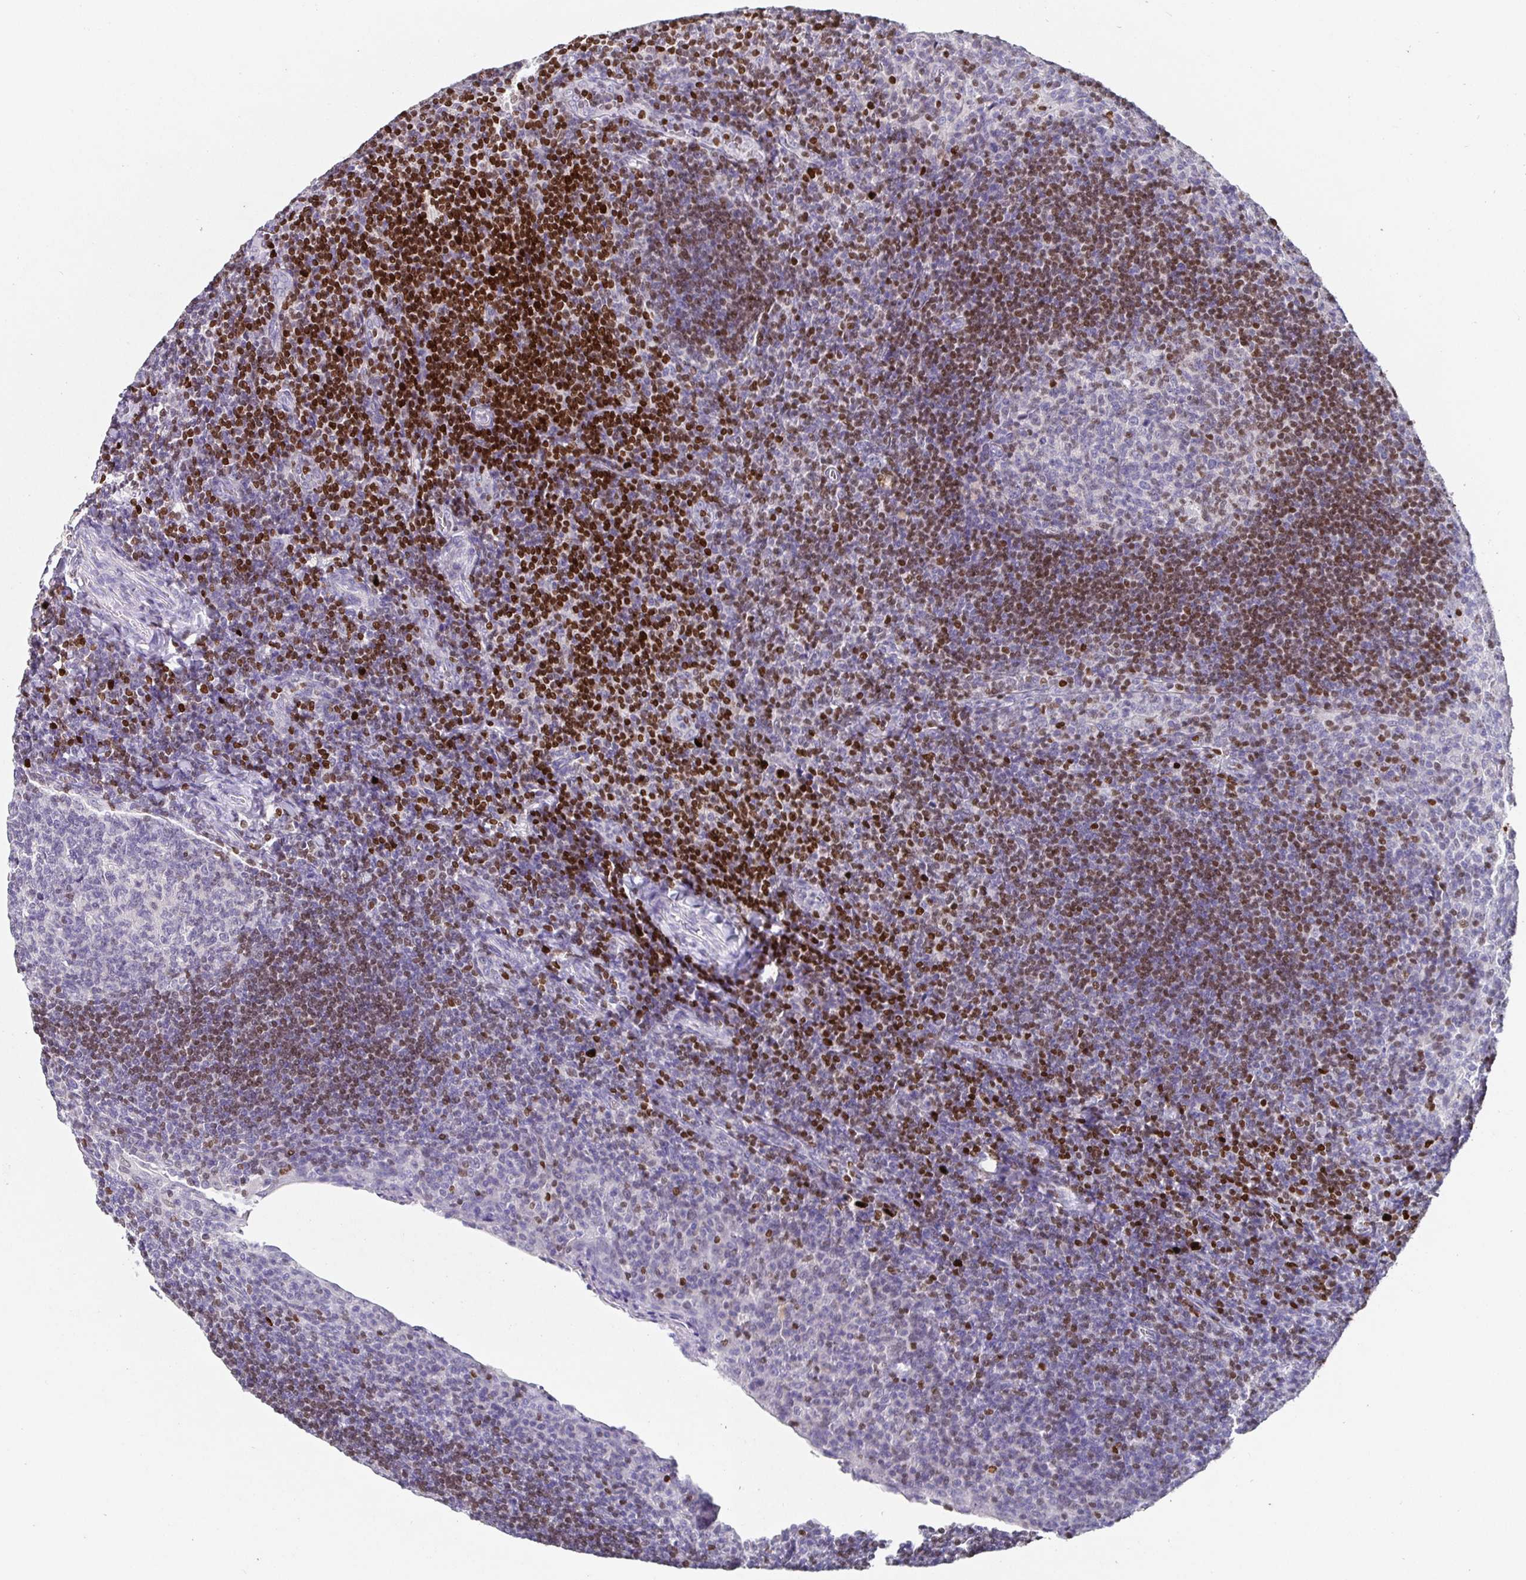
{"staining": {"intensity": "negative", "quantity": "none", "location": "none"}, "tissue": "tonsil", "cell_type": "Germinal center cells", "image_type": "normal", "snomed": [{"axis": "morphology", "description": "Normal tissue, NOS"}, {"axis": "topography", "description": "Tonsil"}], "caption": "Immunohistochemistry (IHC) of normal human tonsil demonstrates no staining in germinal center cells. (Stains: DAB IHC with hematoxylin counter stain, Microscopy: brightfield microscopy at high magnification).", "gene": "SATB1", "patient": {"sex": "male", "age": 17}}